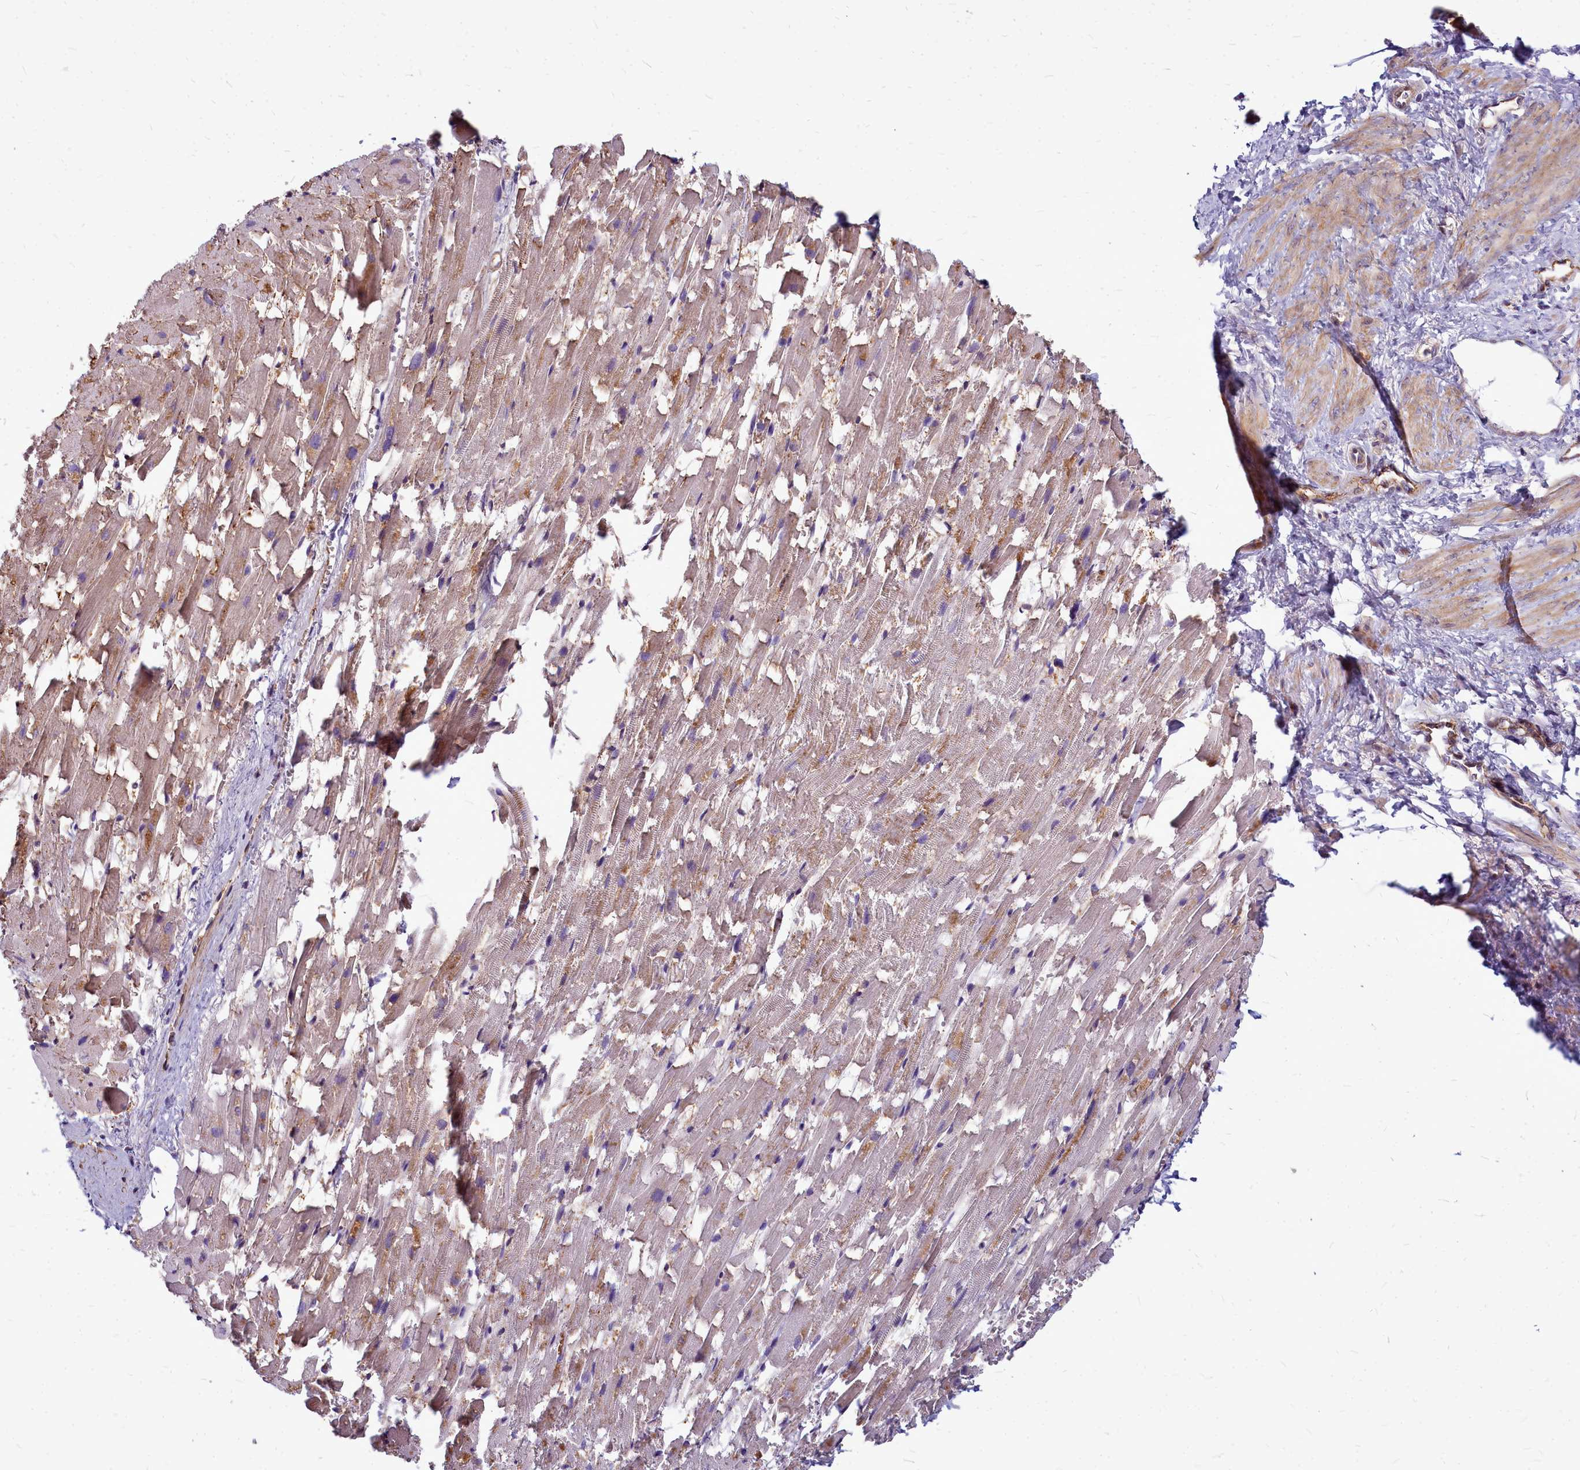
{"staining": {"intensity": "moderate", "quantity": ">75%", "location": "cytoplasmic/membranous"}, "tissue": "heart muscle", "cell_type": "Cardiomyocytes", "image_type": "normal", "snomed": [{"axis": "morphology", "description": "Normal tissue, NOS"}, {"axis": "topography", "description": "Heart"}], "caption": "DAB (3,3'-diaminobenzidine) immunohistochemical staining of benign human heart muscle exhibits moderate cytoplasmic/membranous protein expression in about >75% of cardiomyocytes. (DAB (3,3'-diaminobenzidine) IHC, brown staining for protein, blue staining for nuclei).", "gene": "TTC5", "patient": {"sex": "female", "age": 64}}